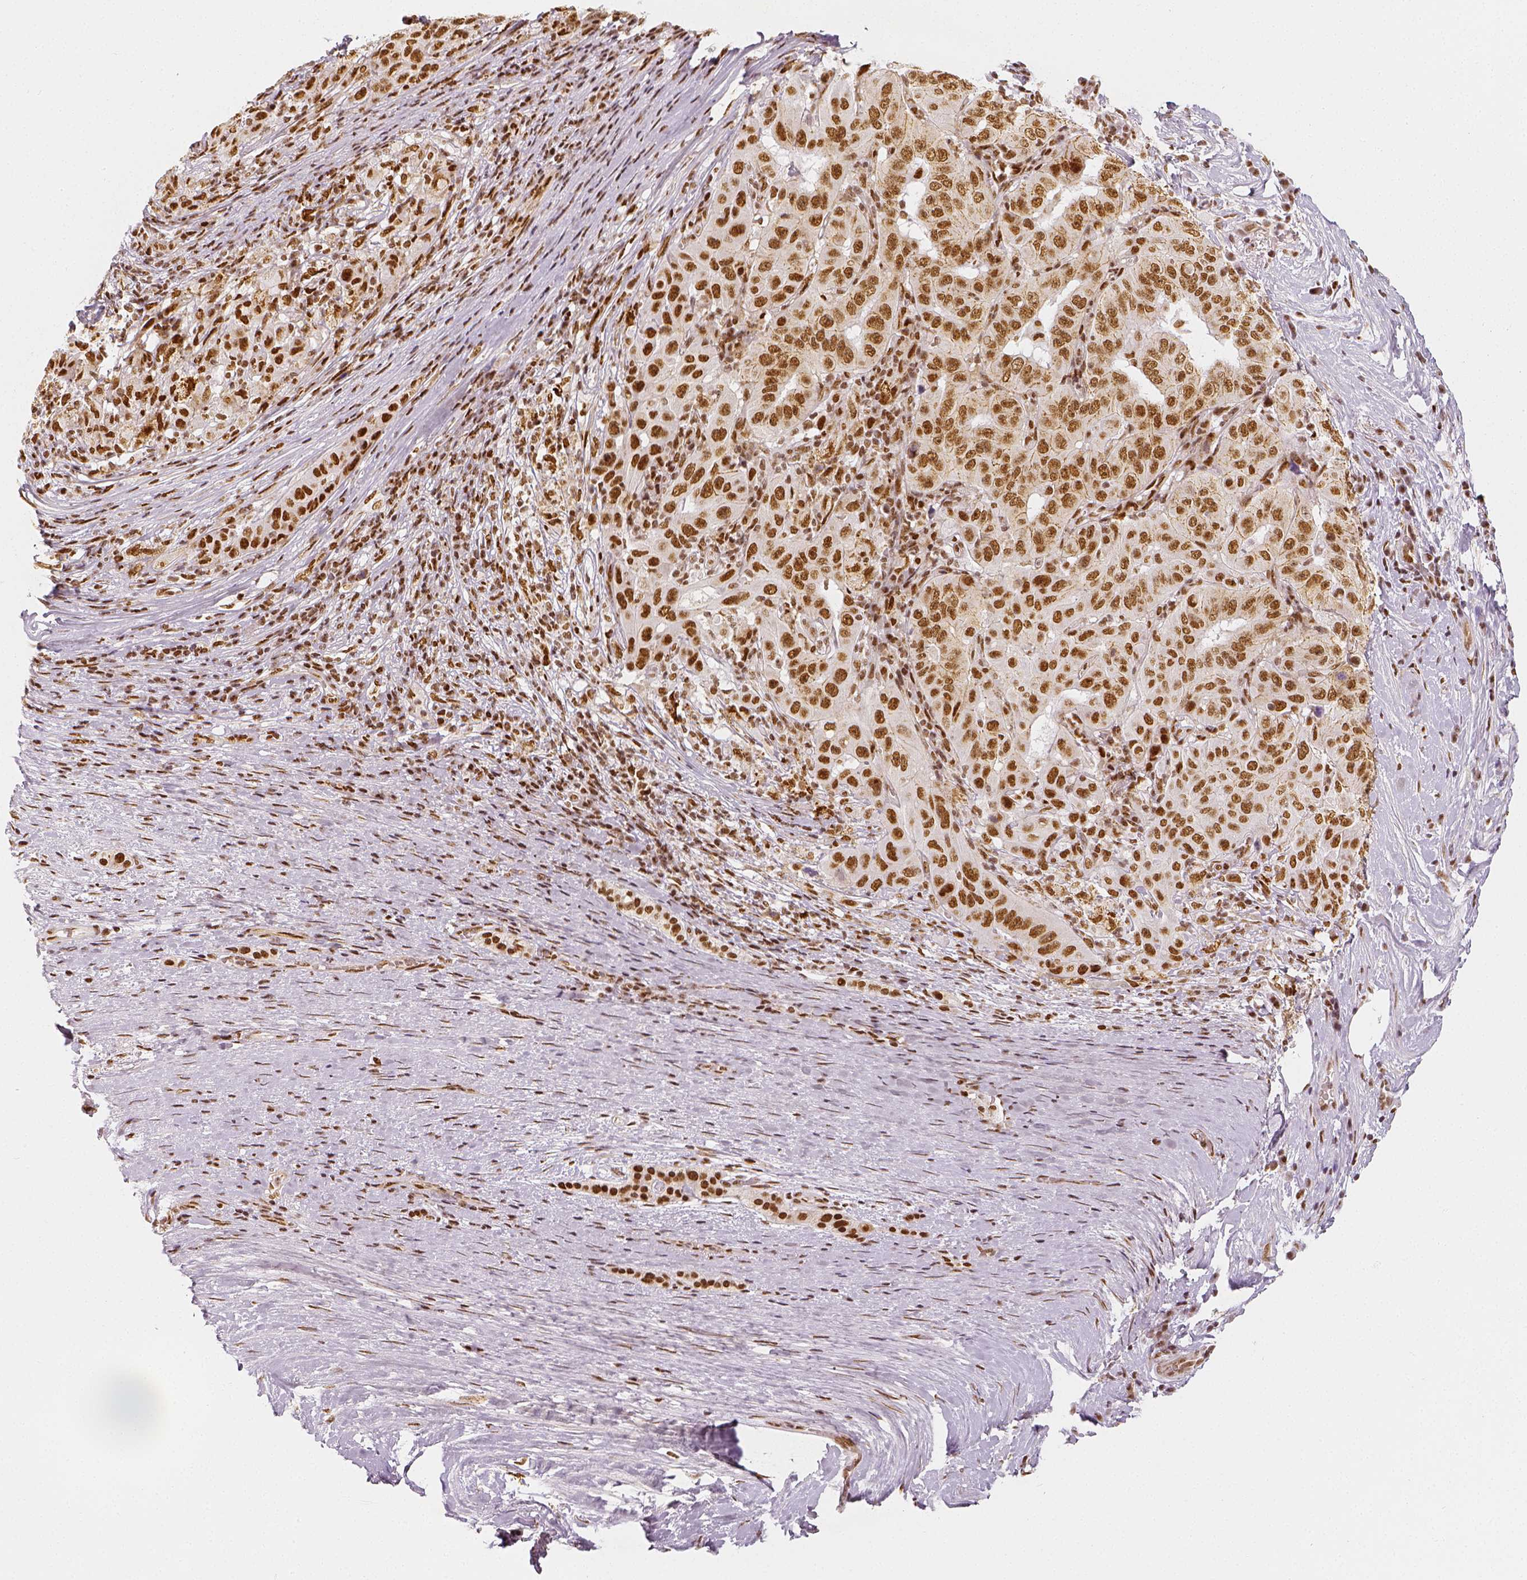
{"staining": {"intensity": "moderate", "quantity": ">75%", "location": "nuclear"}, "tissue": "pancreatic cancer", "cell_type": "Tumor cells", "image_type": "cancer", "snomed": [{"axis": "morphology", "description": "Adenocarcinoma, NOS"}, {"axis": "topography", "description": "Pancreas"}], "caption": "IHC staining of pancreatic cancer, which reveals medium levels of moderate nuclear expression in approximately >75% of tumor cells indicating moderate nuclear protein expression. The staining was performed using DAB (3,3'-diaminobenzidine) (brown) for protein detection and nuclei were counterstained in hematoxylin (blue).", "gene": "KDM5B", "patient": {"sex": "male", "age": 63}}